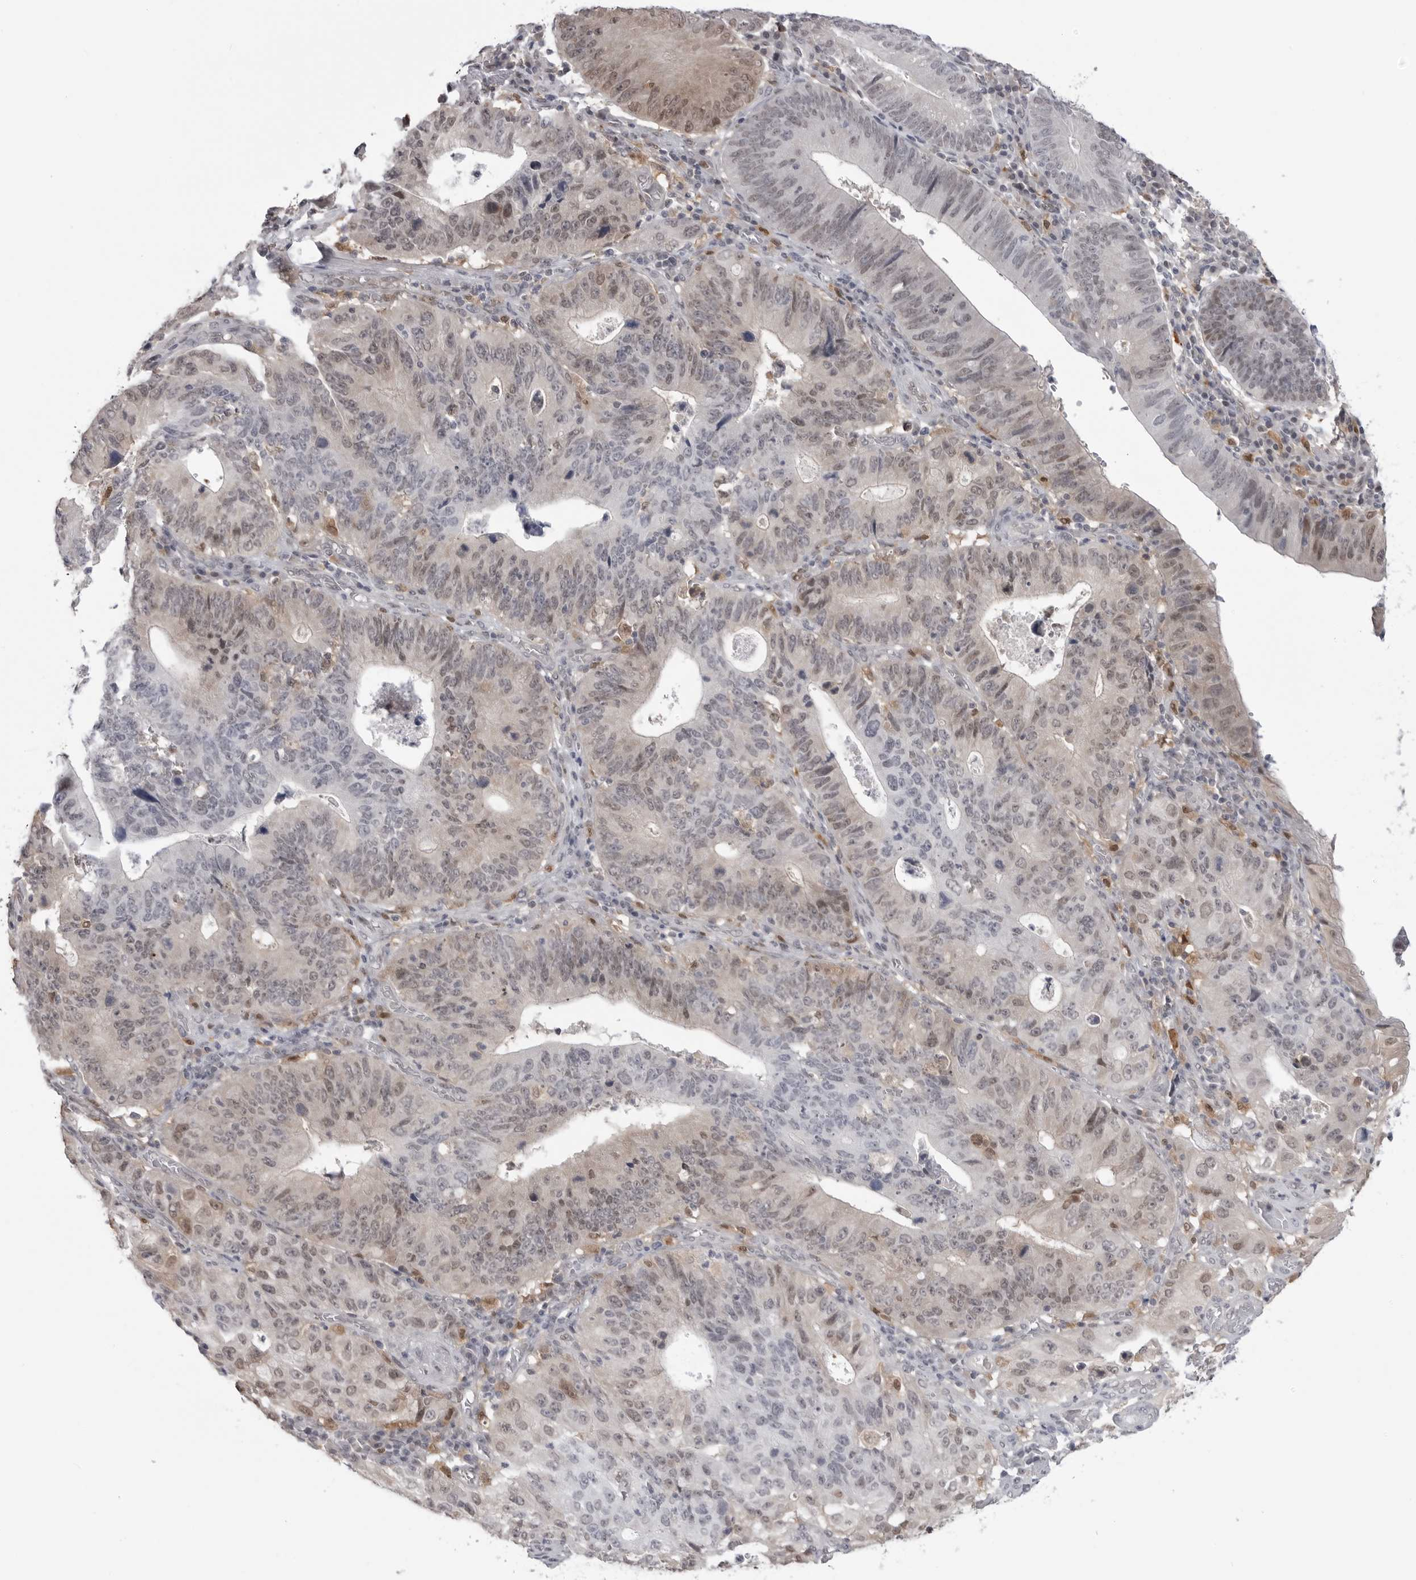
{"staining": {"intensity": "weak", "quantity": "25%-75%", "location": "nuclear"}, "tissue": "stomach cancer", "cell_type": "Tumor cells", "image_type": "cancer", "snomed": [{"axis": "morphology", "description": "Adenocarcinoma, NOS"}, {"axis": "topography", "description": "Stomach"}], "caption": "Immunohistochemical staining of human stomach adenocarcinoma demonstrates low levels of weak nuclear staining in about 25%-75% of tumor cells. (DAB = brown stain, brightfield microscopy at high magnification).", "gene": "PNPO", "patient": {"sex": "male", "age": 59}}